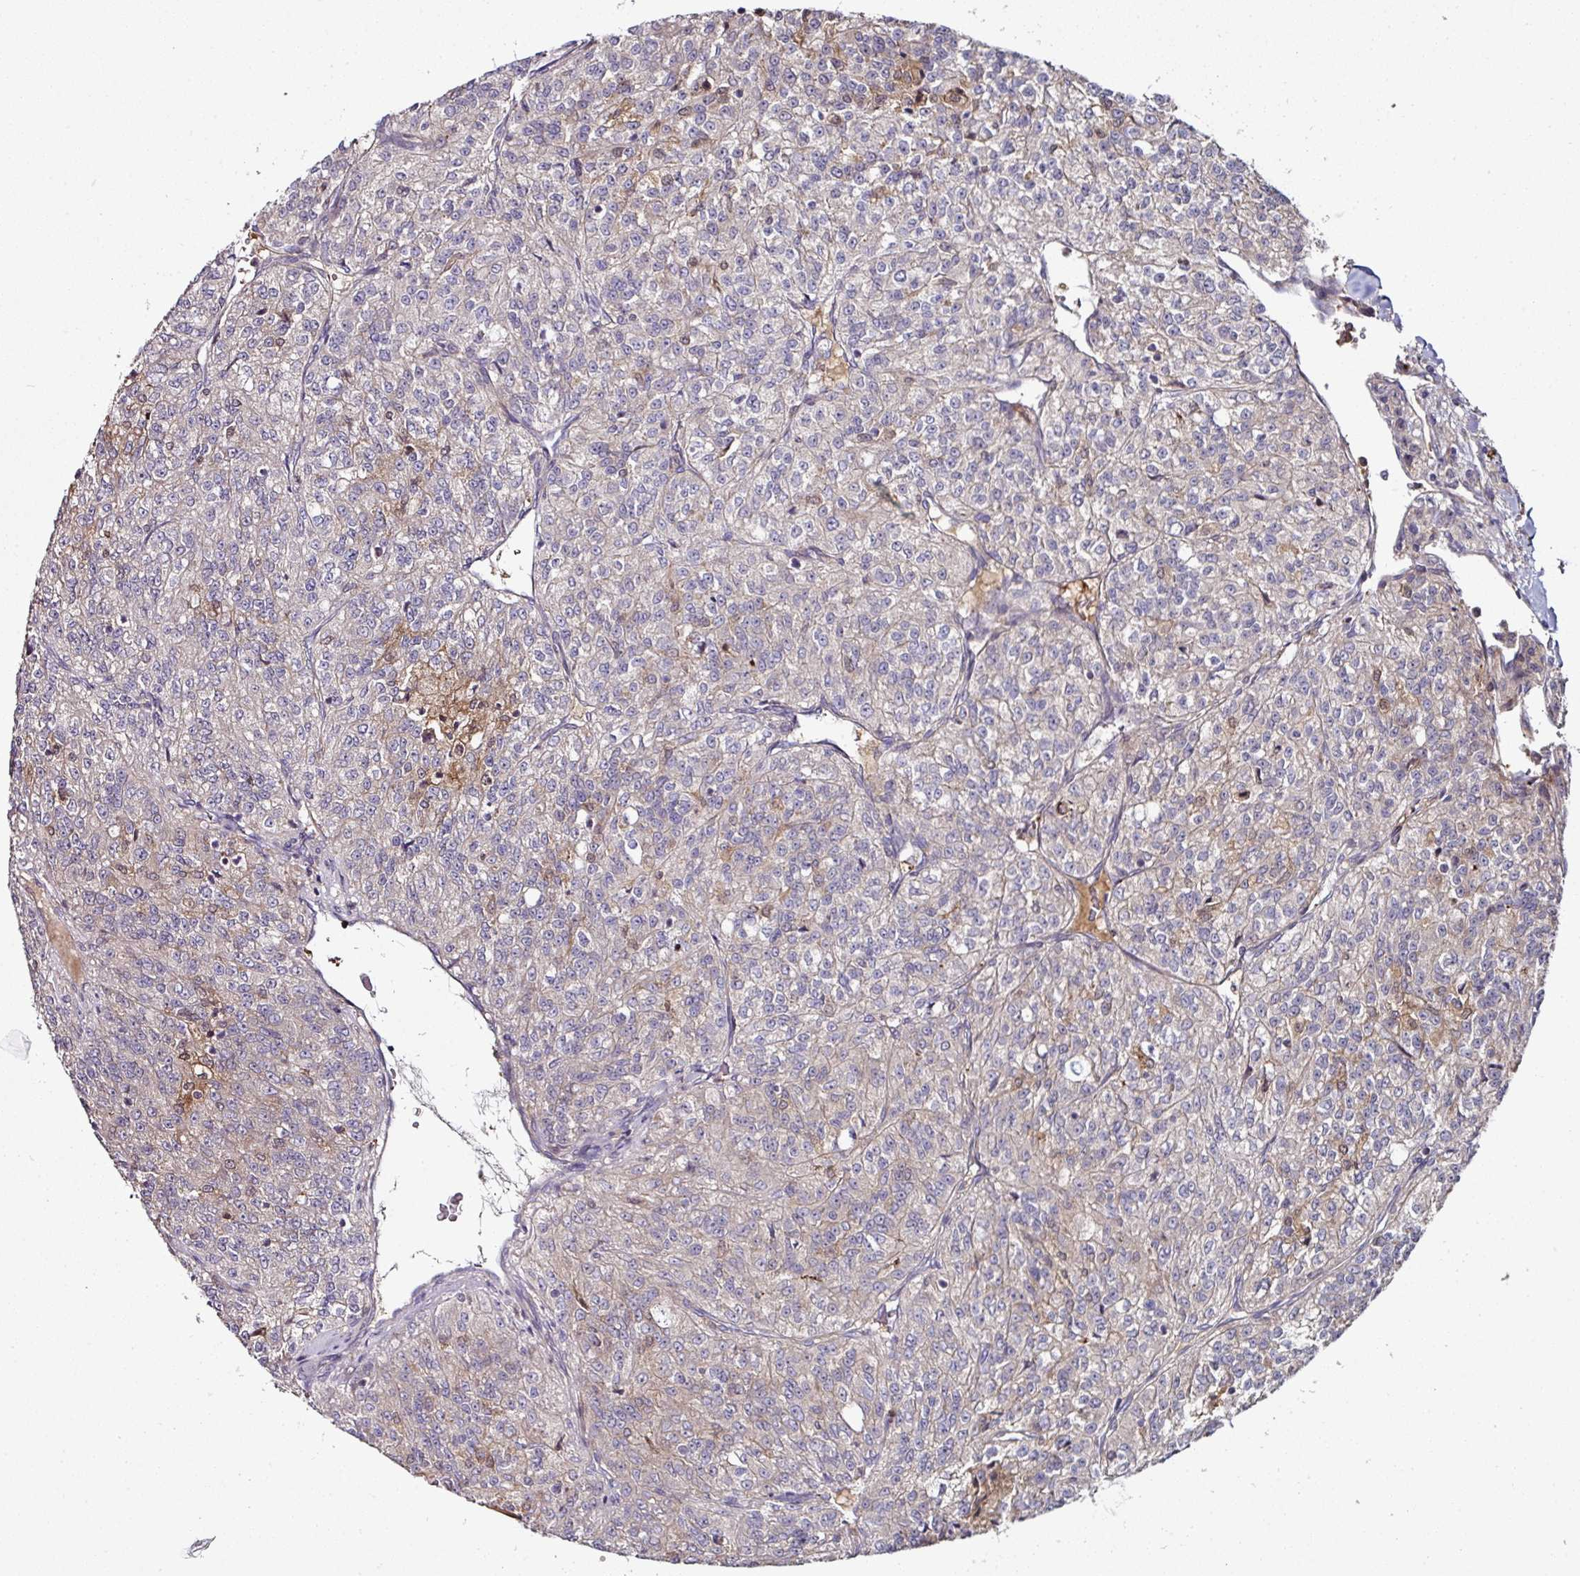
{"staining": {"intensity": "weak", "quantity": "<25%", "location": "cytoplasmic/membranous"}, "tissue": "renal cancer", "cell_type": "Tumor cells", "image_type": "cancer", "snomed": [{"axis": "morphology", "description": "Adenocarcinoma, NOS"}, {"axis": "topography", "description": "Kidney"}], "caption": "Renal cancer (adenocarcinoma) stained for a protein using IHC exhibits no expression tumor cells.", "gene": "CTDSP2", "patient": {"sex": "female", "age": 63}}